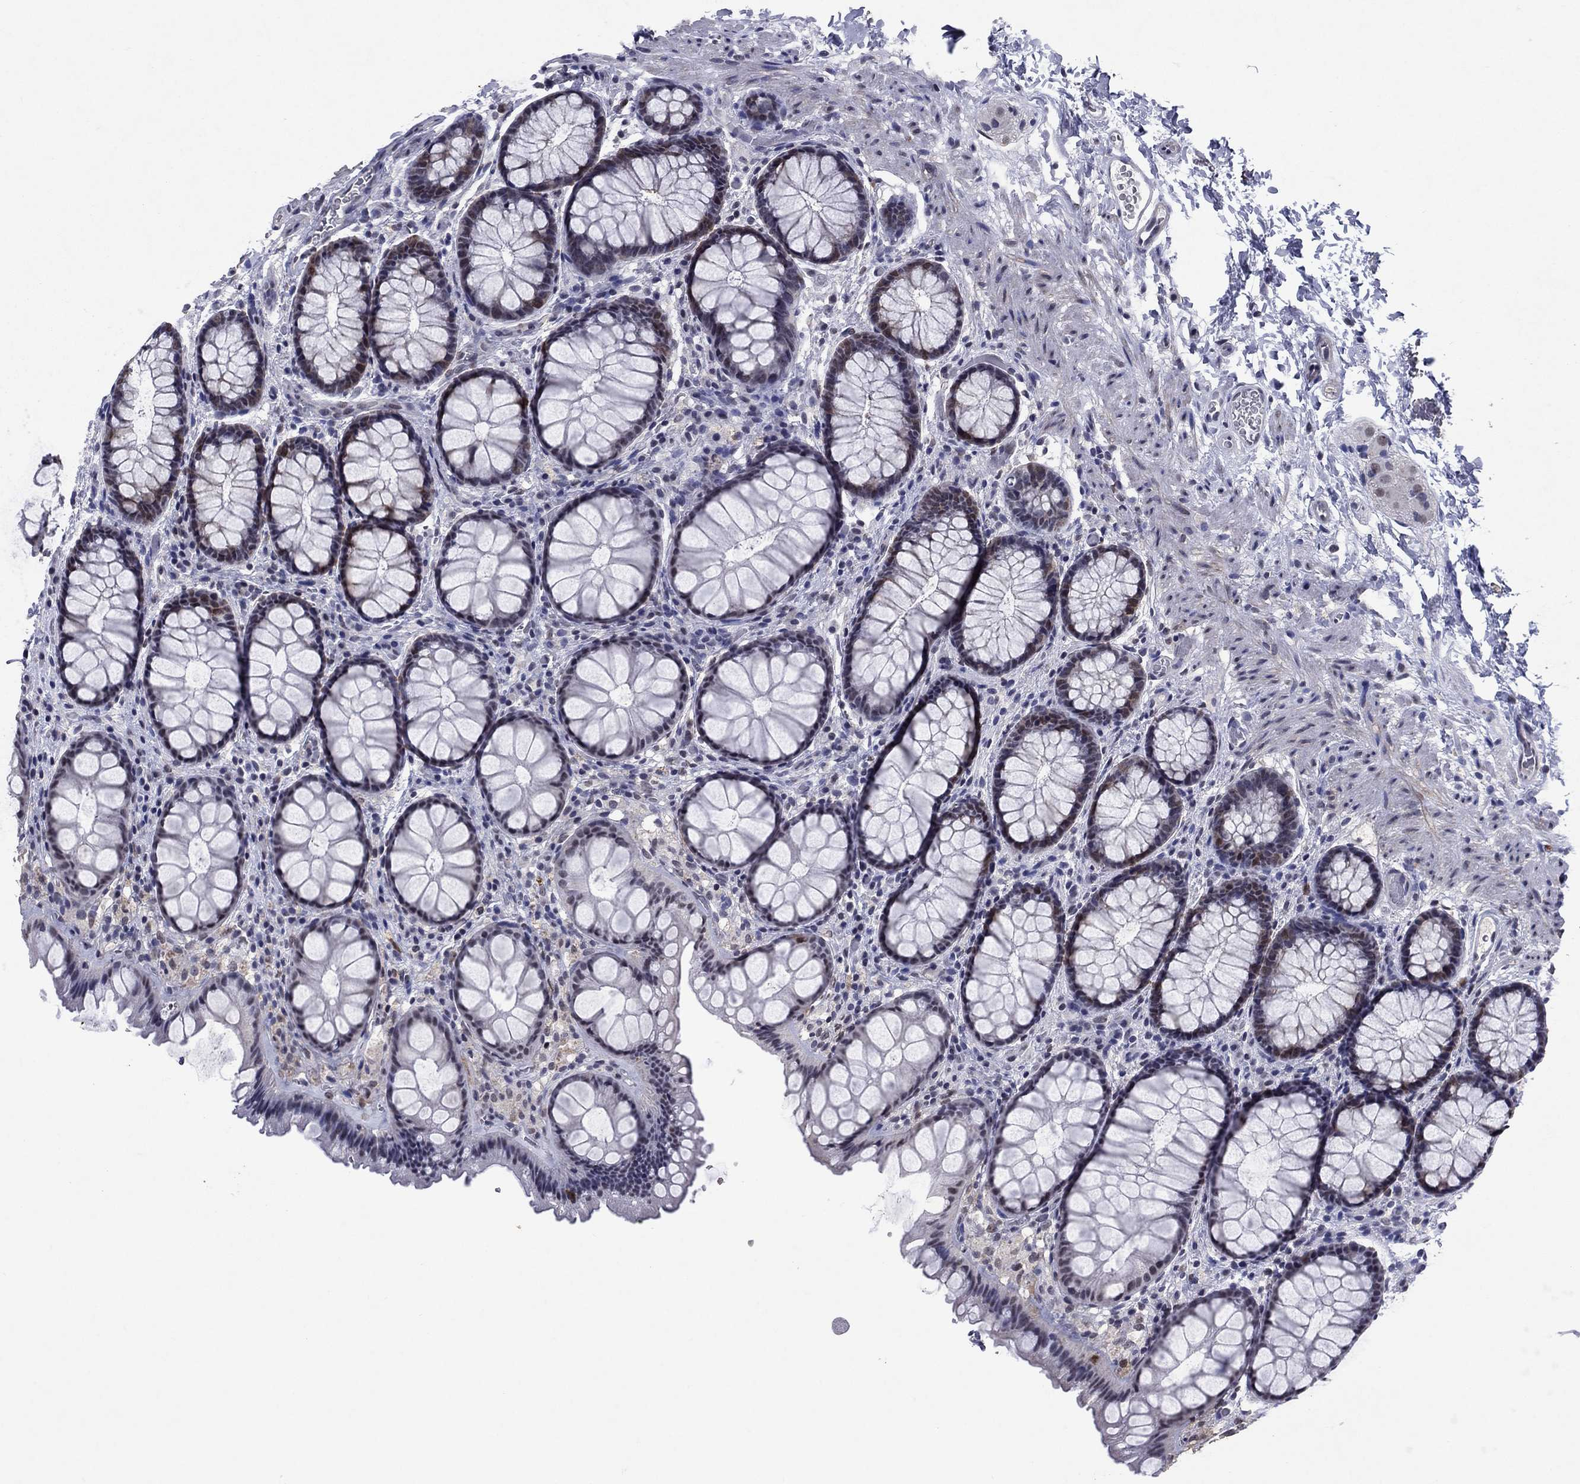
{"staining": {"intensity": "moderate", "quantity": "25%-75%", "location": "nuclear"}, "tissue": "rectum", "cell_type": "Glandular cells", "image_type": "normal", "snomed": [{"axis": "morphology", "description": "Normal tissue, NOS"}, {"axis": "topography", "description": "Rectum"}], "caption": "The image exhibits staining of unremarkable rectum, revealing moderate nuclear protein positivity (brown color) within glandular cells.", "gene": "TYMS", "patient": {"sex": "female", "age": 62}}